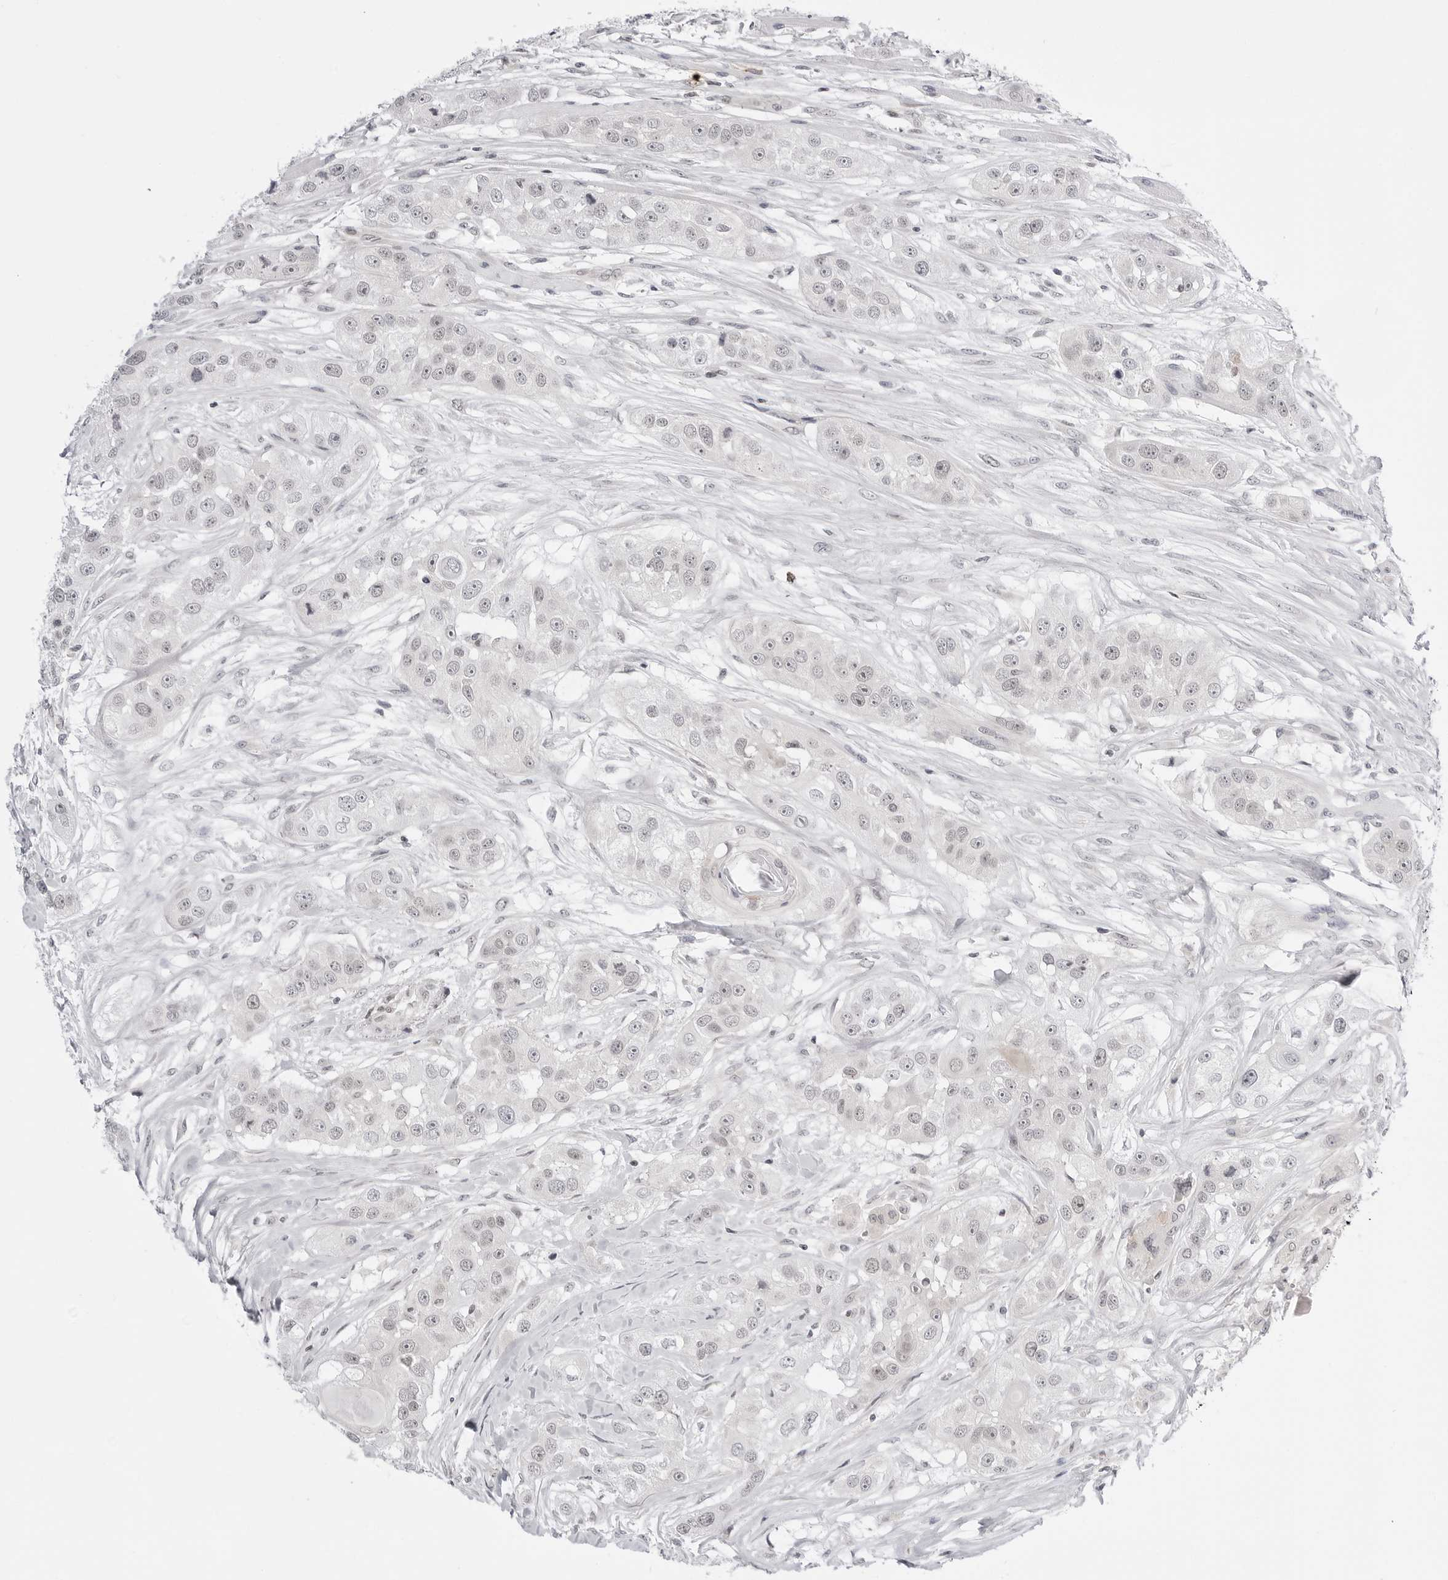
{"staining": {"intensity": "negative", "quantity": "none", "location": "none"}, "tissue": "head and neck cancer", "cell_type": "Tumor cells", "image_type": "cancer", "snomed": [{"axis": "morphology", "description": "Normal tissue, NOS"}, {"axis": "morphology", "description": "Squamous cell carcinoma, NOS"}, {"axis": "topography", "description": "Skeletal muscle"}, {"axis": "topography", "description": "Head-Neck"}], "caption": "There is no significant positivity in tumor cells of head and neck squamous cell carcinoma. Nuclei are stained in blue.", "gene": "PPP2R5C", "patient": {"sex": "male", "age": 51}}